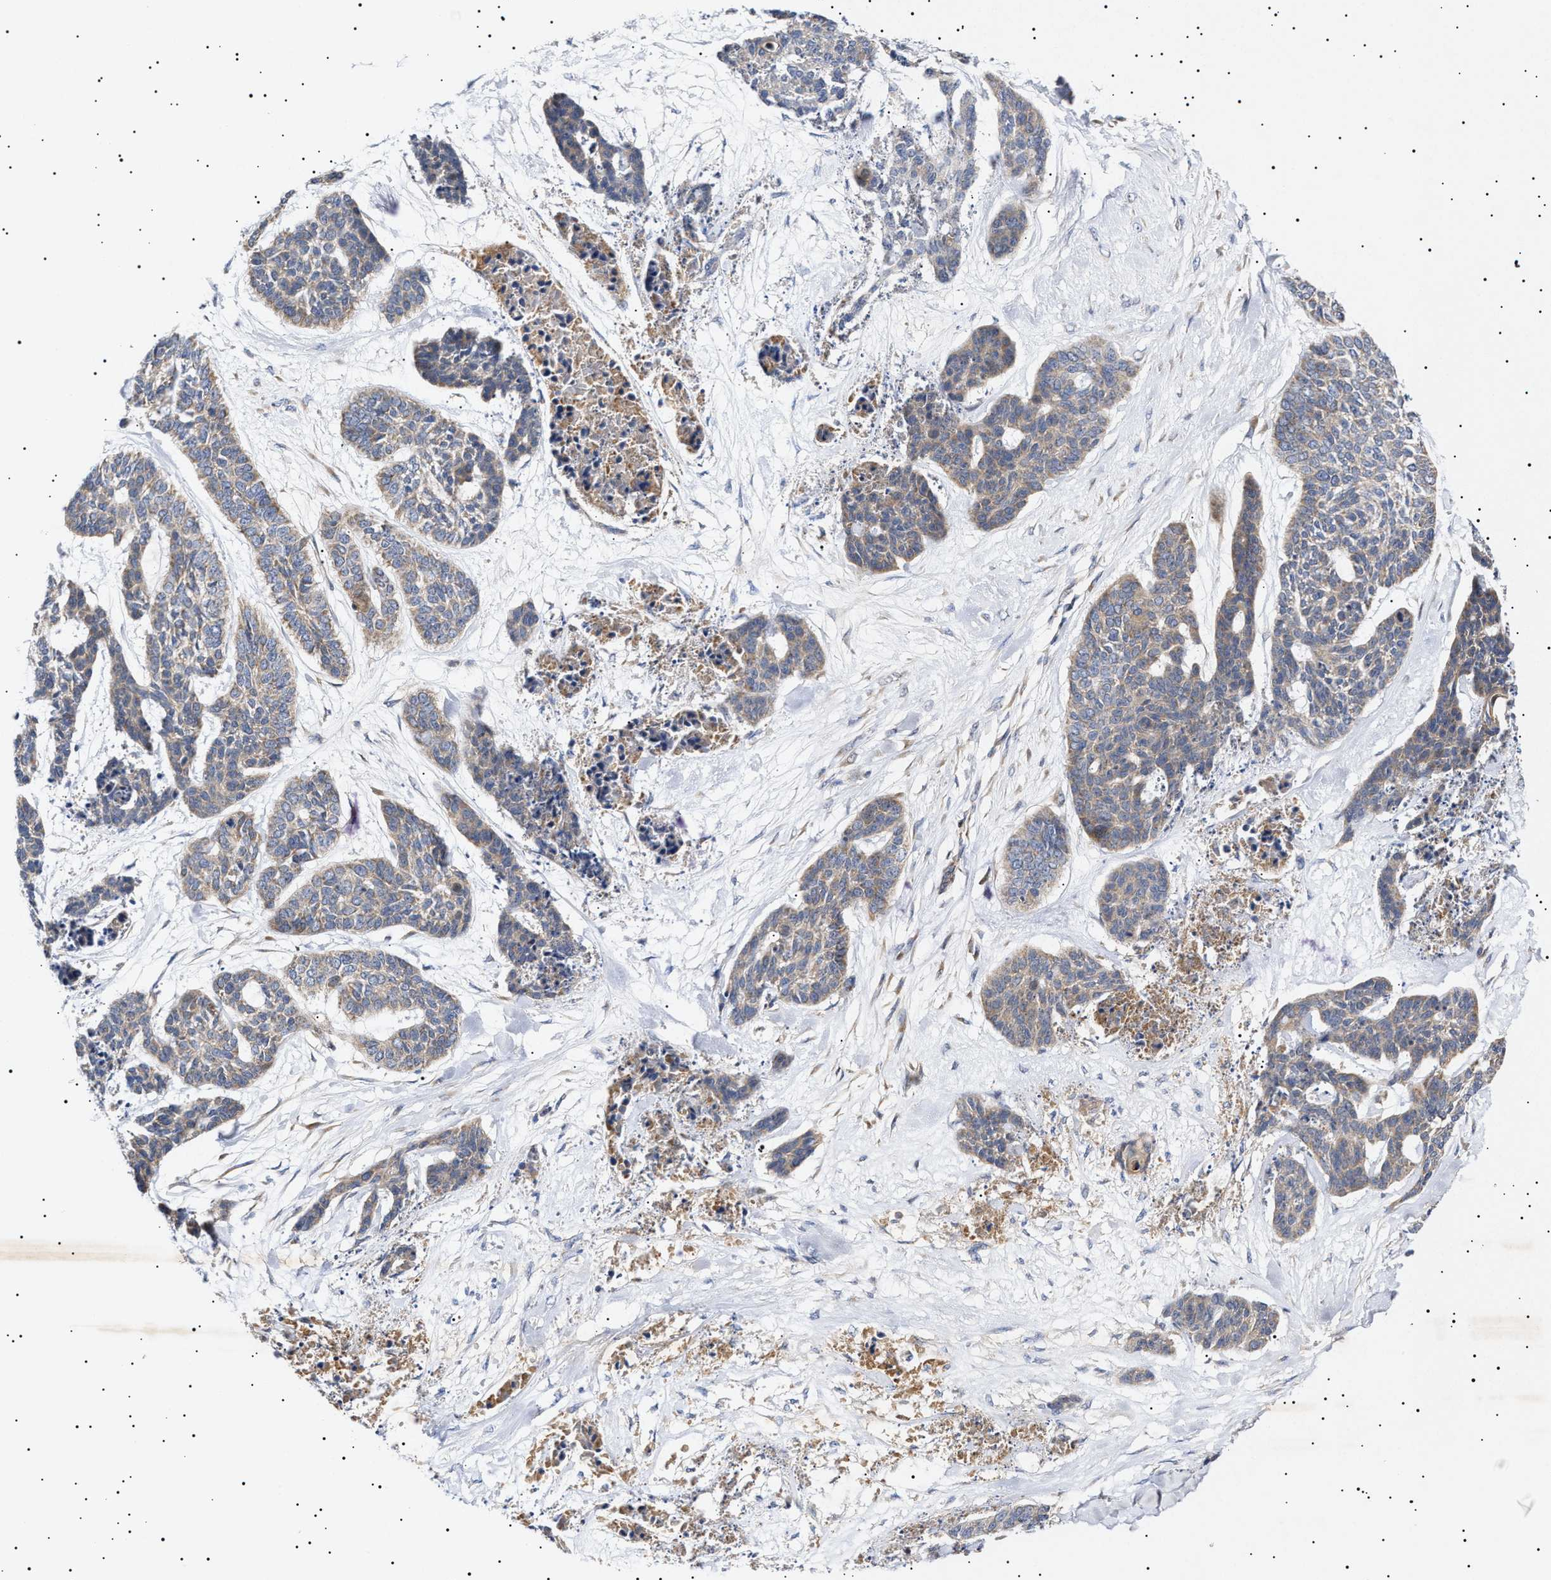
{"staining": {"intensity": "moderate", "quantity": "25%-75%", "location": "cytoplasmic/membranous"}, "tissue": "skin cancer", "cell_type": "Tumor cells", "image_type": "cancer", "snomed": [{"axis": "morphology", "description": "Basal cell carcinoma"}, {"axis": "topography", "description": "Skin"}], "caption": "This is a micrograph of immunohistochemistry staining of basal cell carcinoma (skin), which shows moderate staining in the cytoplasmic/membranous of tumor cells.", "gene": "MRPL10", "patient": {"sex": "female", "age": 64}}